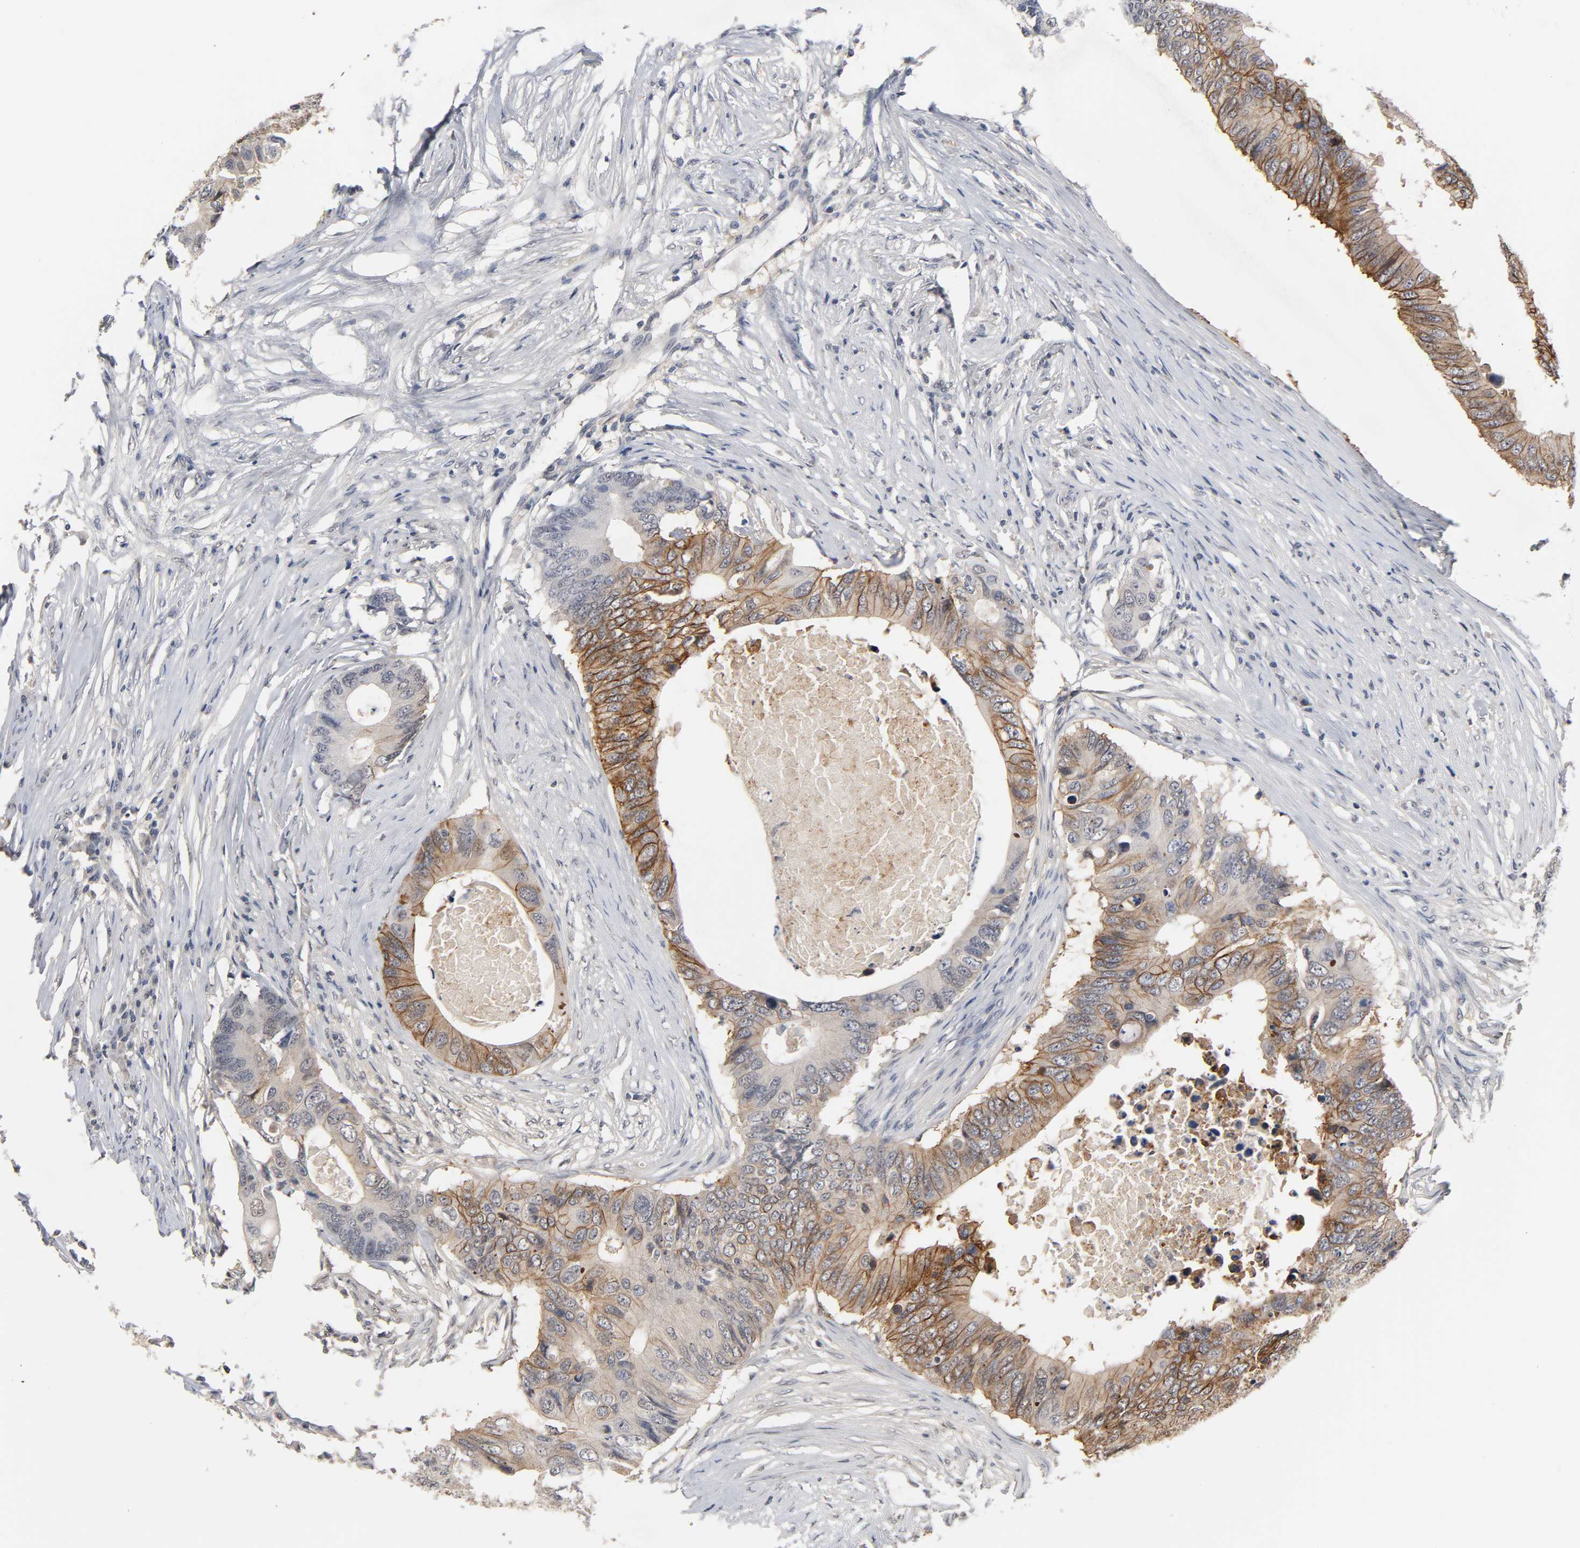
{"staining": {"intensity": "moderate", "quantity": "25%-75%", "location": "cytoplasmic/membranous"}, "tissue": "colorectal cancer", "cell_type": "Tumor cells", "image_type": "cancer", "snomed": [{"axis": "morphology", "description": "Adenocarcinoma, NOS"}, {"axis": "topography", "description": "Colon"}], "caption": "Moderate cytoplasmic/membranous expression for a protein is appreciated in approximately 25%-75% of tumor cells of colorectal cancer (adenocarcinoma) using immunohistochemistry (IHC).", "gene": "HTR1E", "patient": {"sex": "male", "age": 71}}